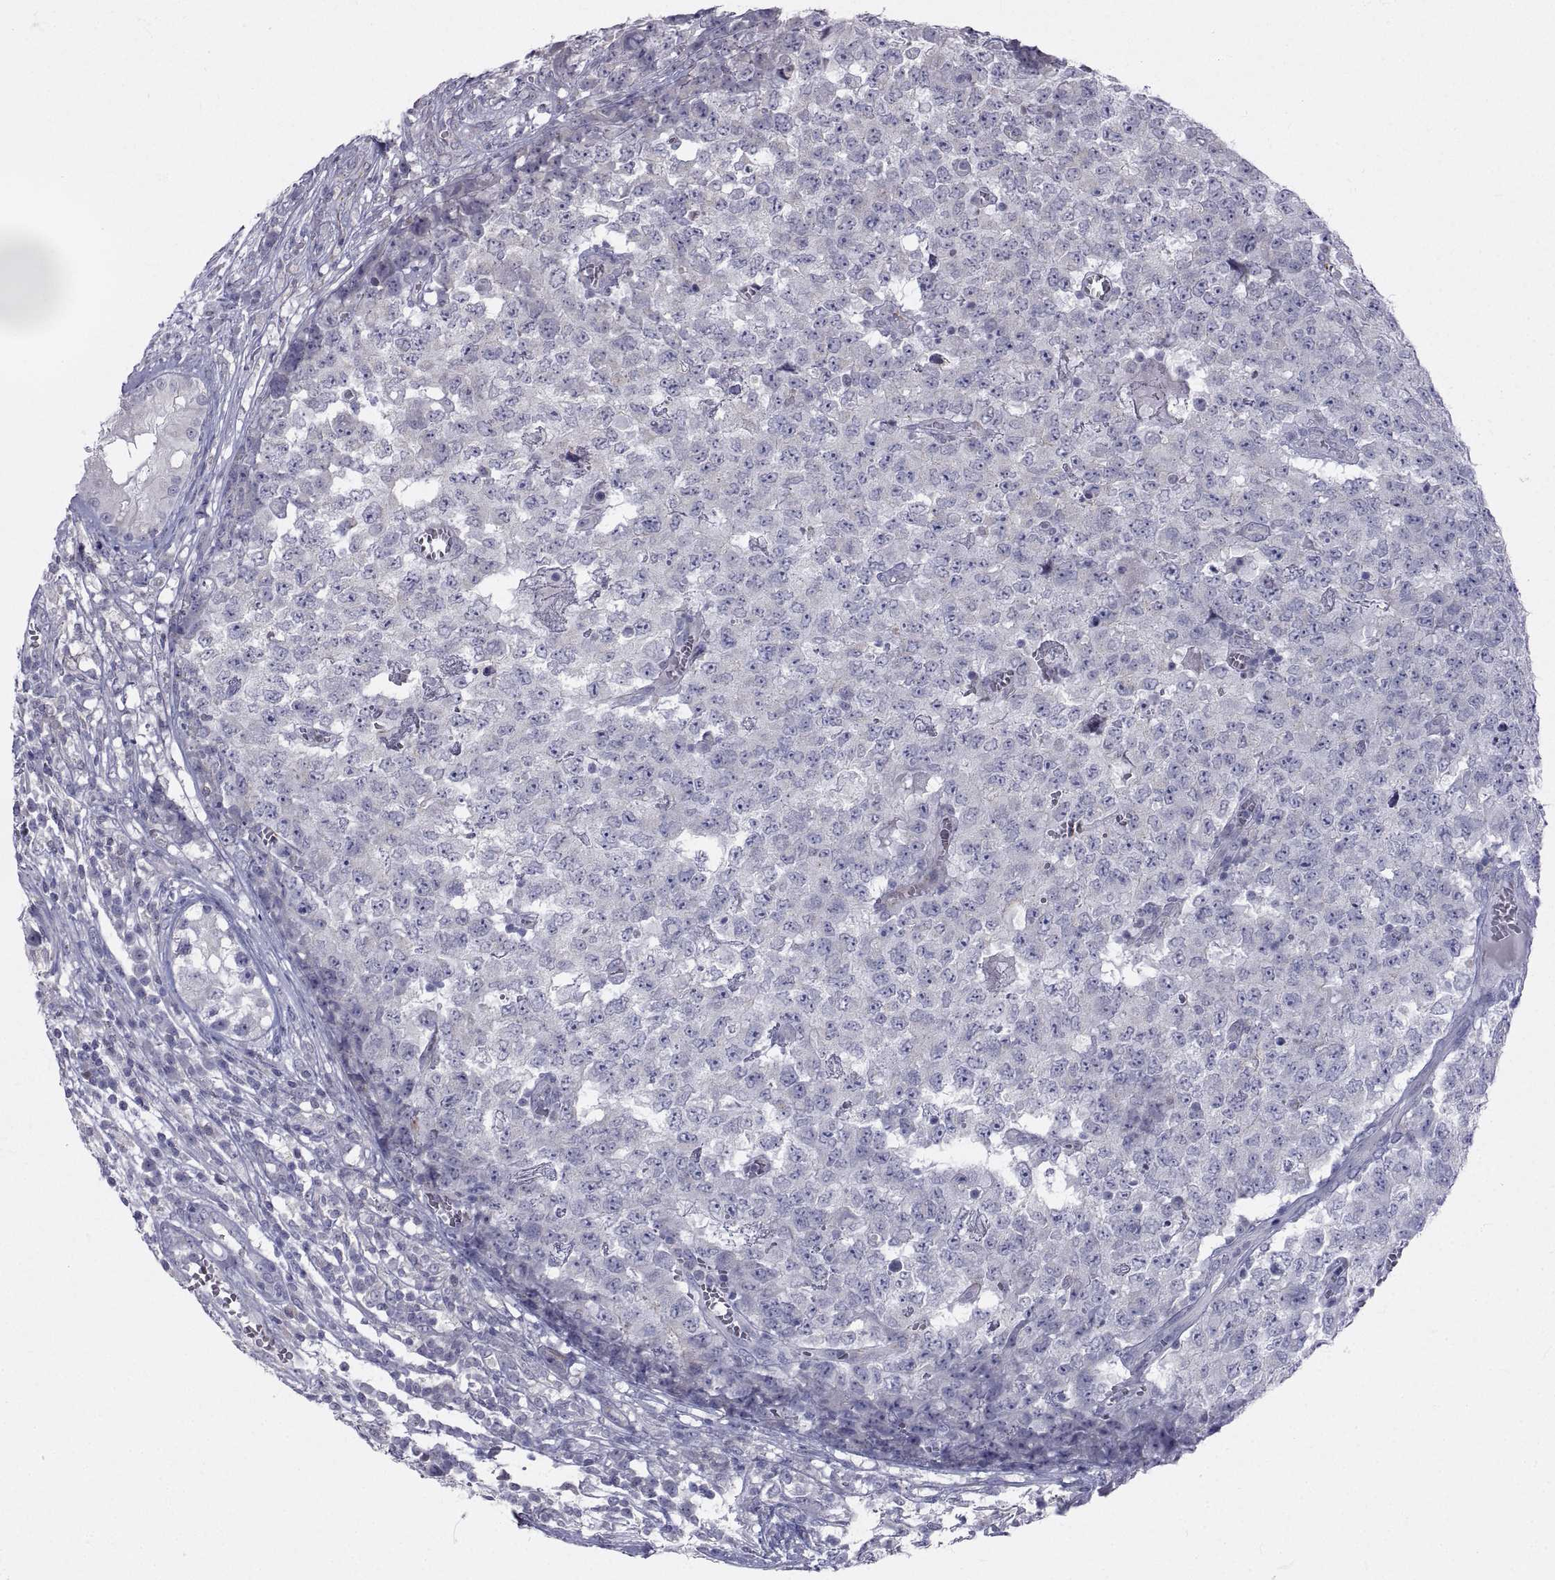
{"staining": {"intensity": "negative", "quantity": "none", "location": "none"}, "tissue": "testis cancer", "cell_type": "Tumor cells", "image_type": "cancer", "snomed": [{"axis": "morphology", "description": "Carcinoma, Embryonal, NOS"}, {"axis": "topography", "description": "Testis"}], "caption": "Image shows no significant protein positivity in tumor cells of testis embryonal carcinoma.", "gene": "ZNF185", "patient": {"sex": "male", "age": 23}}